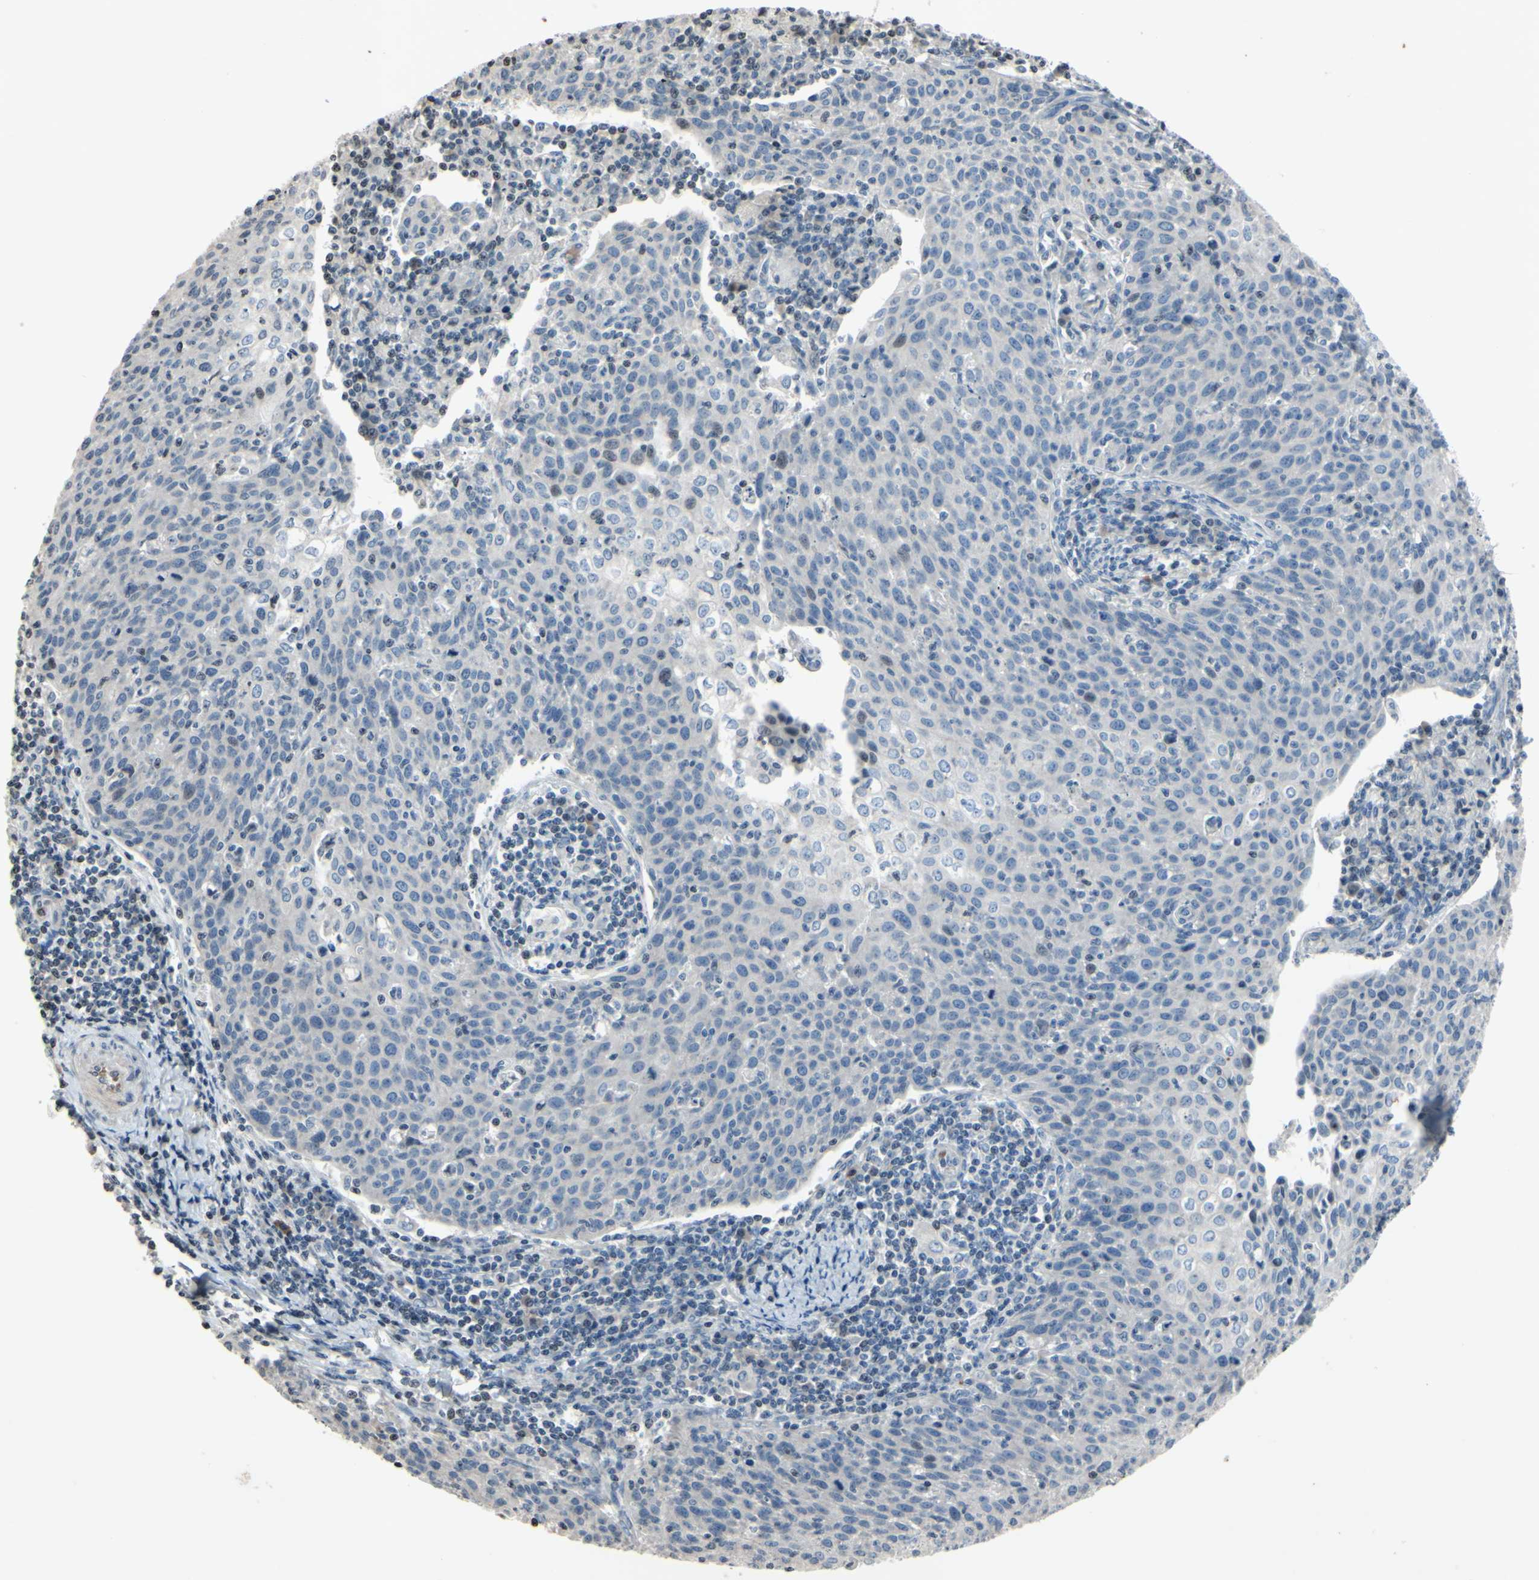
{"staining": {"intensity": "negative", "quantity": "none", "location": "none"}, "tissue": "cervical cancer", "cell_type": "Tumor cells", "image_type": "cancer", "snomed": [{"axis": "morphology", "description": "Squamous cell carcinoma, NOS"}, {"axis": "topography", "description": "Cervix"}], "caption": "This histopathology image is of squamous cell carcinoma (cervical) stained with immunohistochemistry (IHC) to label a protein in brown with the nuclei are counter-stained blue. There is no staining in tumor cells.", "gene": "ARG1", "patient": {"sex": "female", "age": 38}}